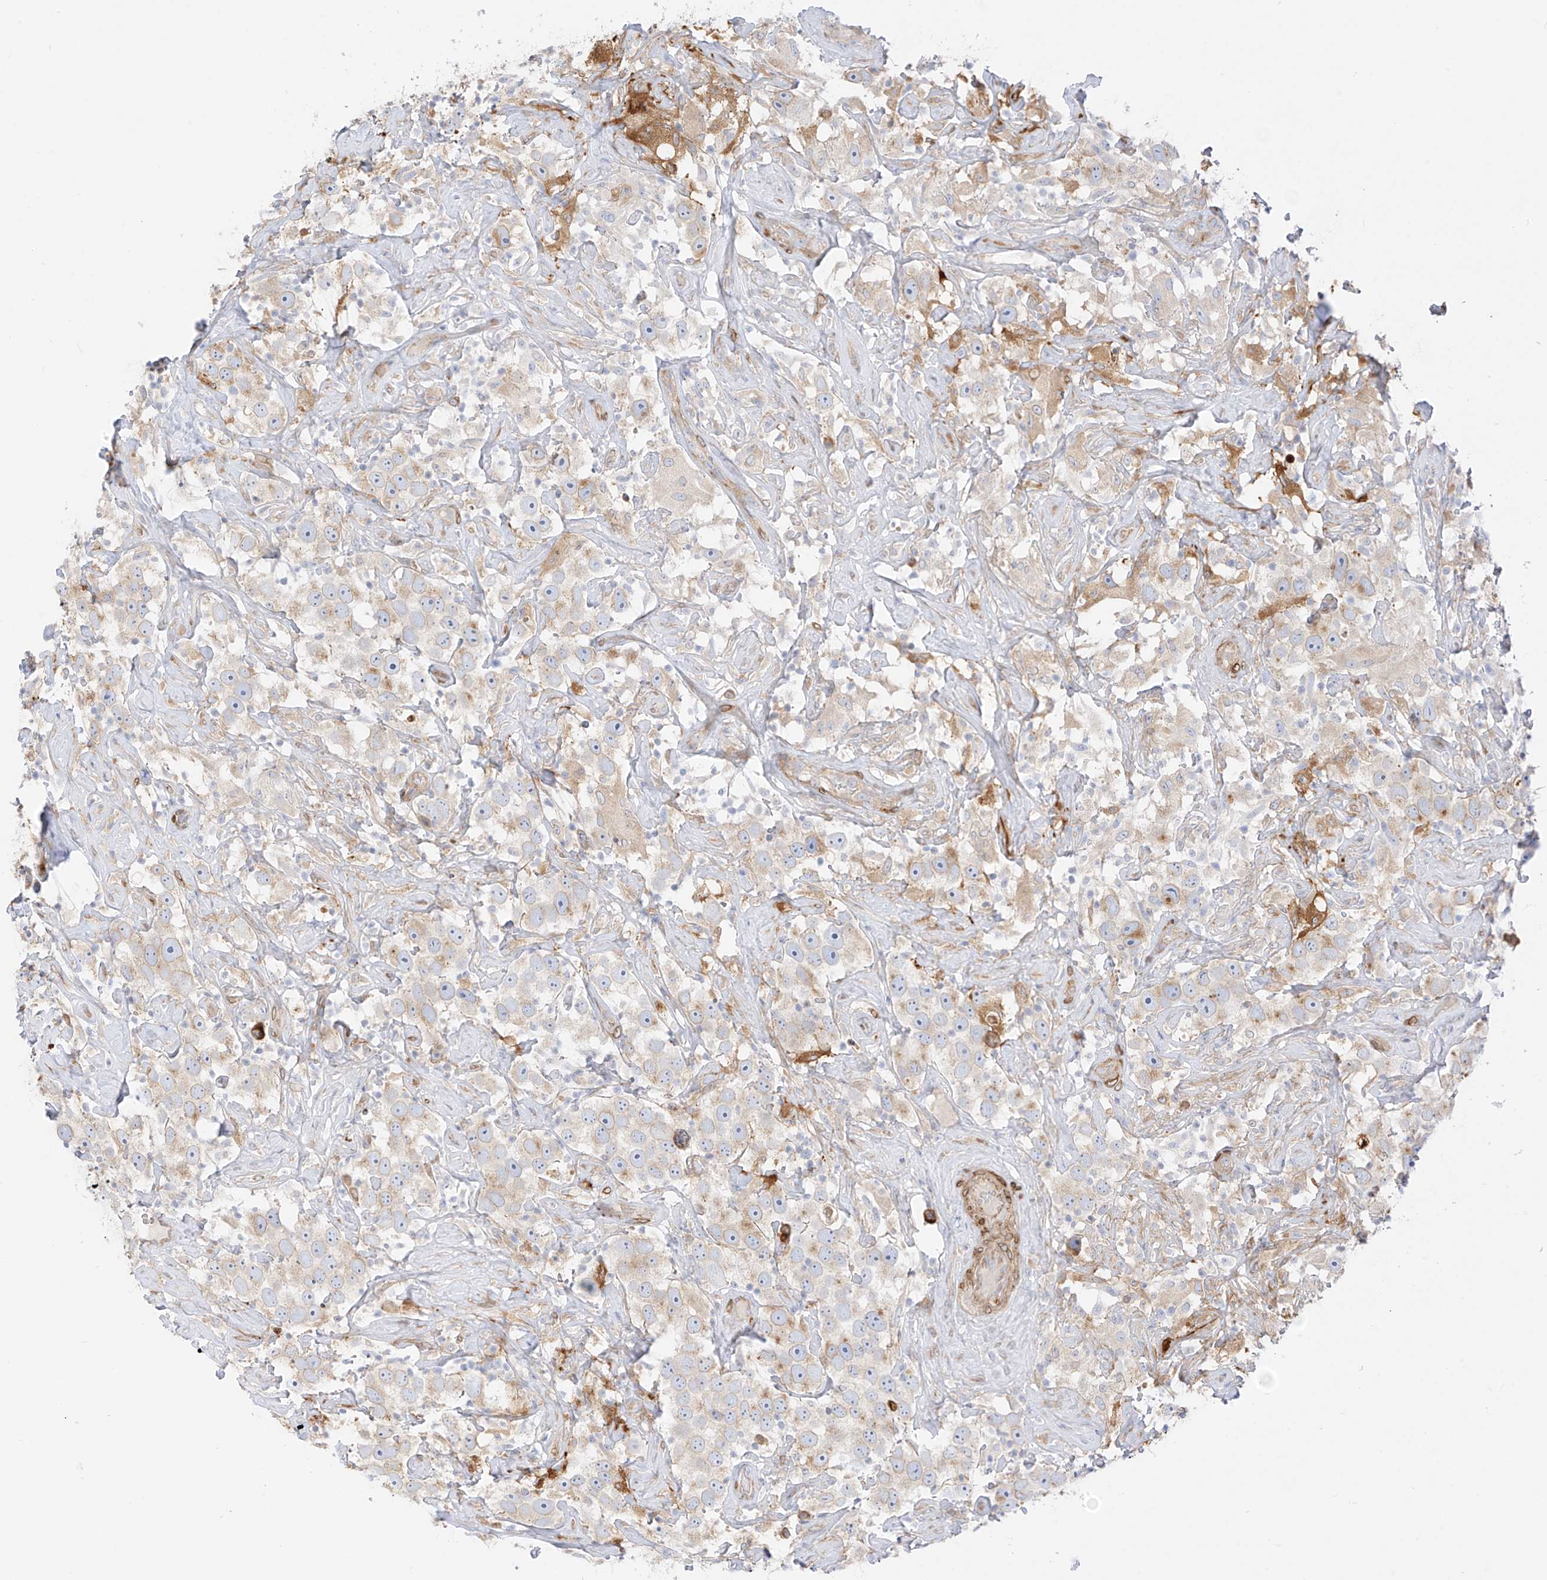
{"staining": {"intensity": "weak", "quantity": "25%-75%", "location": "cytoplasmic/membranous"}, "tissue": "testis cancer", "cell_type": "Tumor cells", "image_type": "cancer", "snomed": [{"axis": "morphology", "description": "Seminoma, NOS"}, {"axis": "topography", "description": "Testis"}], "caption": "Immunohistochemical staining of human seminoma (testis) demonstrates weak cytoplasmic/membranous protein positivity in approximately 25%-75% of tumor cells. (DAB (3,3'-diaminobenzidine) IHC, brown staining for protein, blue staining for nuclei).", "gene": "PCYOX1", "patient": {"sex": "male", "age": 49}}